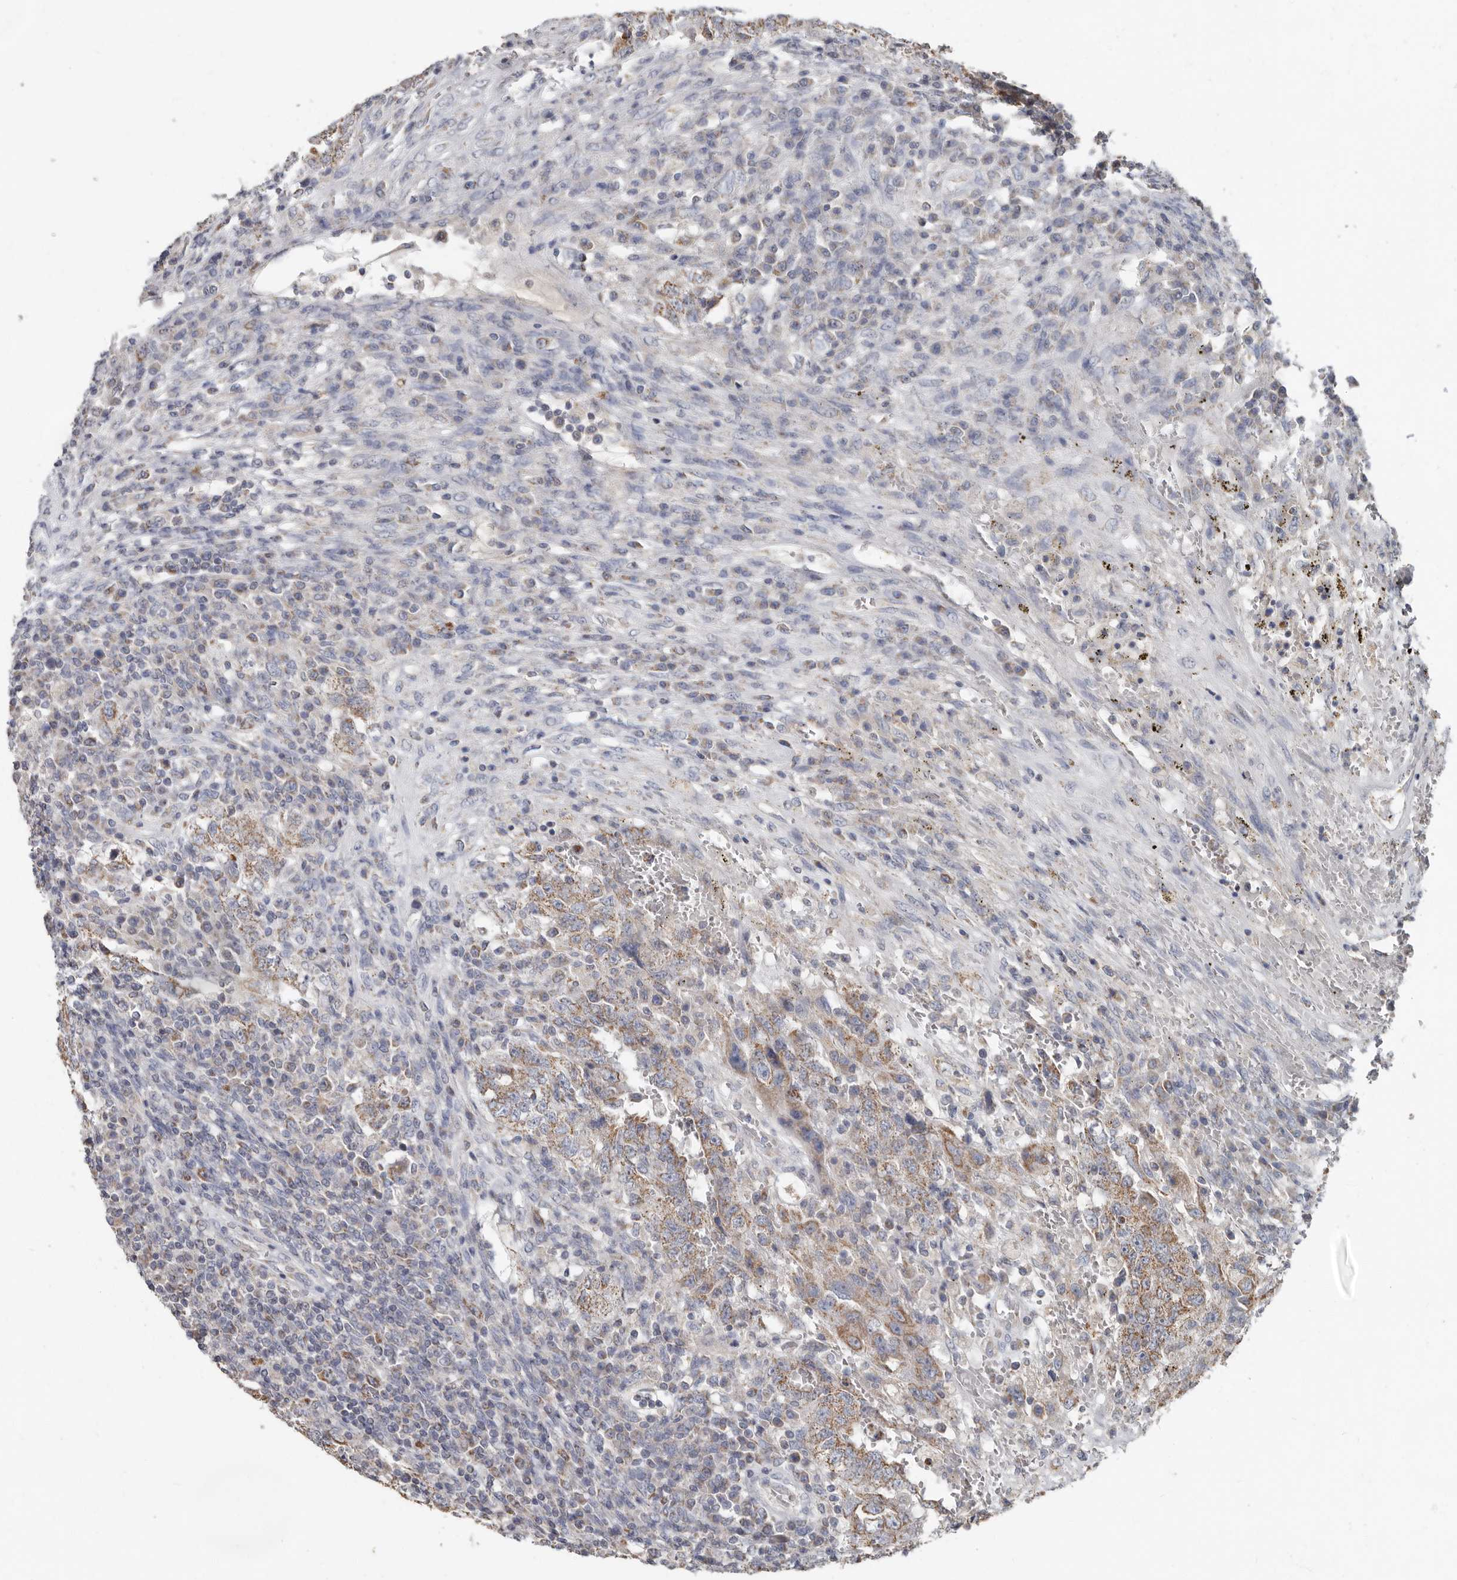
{"staining": {"intensity": "moderate", "quantity": ">75%", "location": "cytoplasmic/membranous"}, "tissue": "testis cancer", "cell_type": "Tumor cells", "image_type": "cancer", "snomed": [{"axis": "morphology", "description": "Carcinoma, Embryonal, NOS"}, {"axis": "topography", "description": "Testis"}], "caption": "A high-resolution image shows immunohistochemistry staining of testis cancer, which exhibits moderate cytoplasmic/membranous expression in about >75% of tumor cells.", "gene": "KIF26B", "patient": {"sex": "male", "age": 26}}